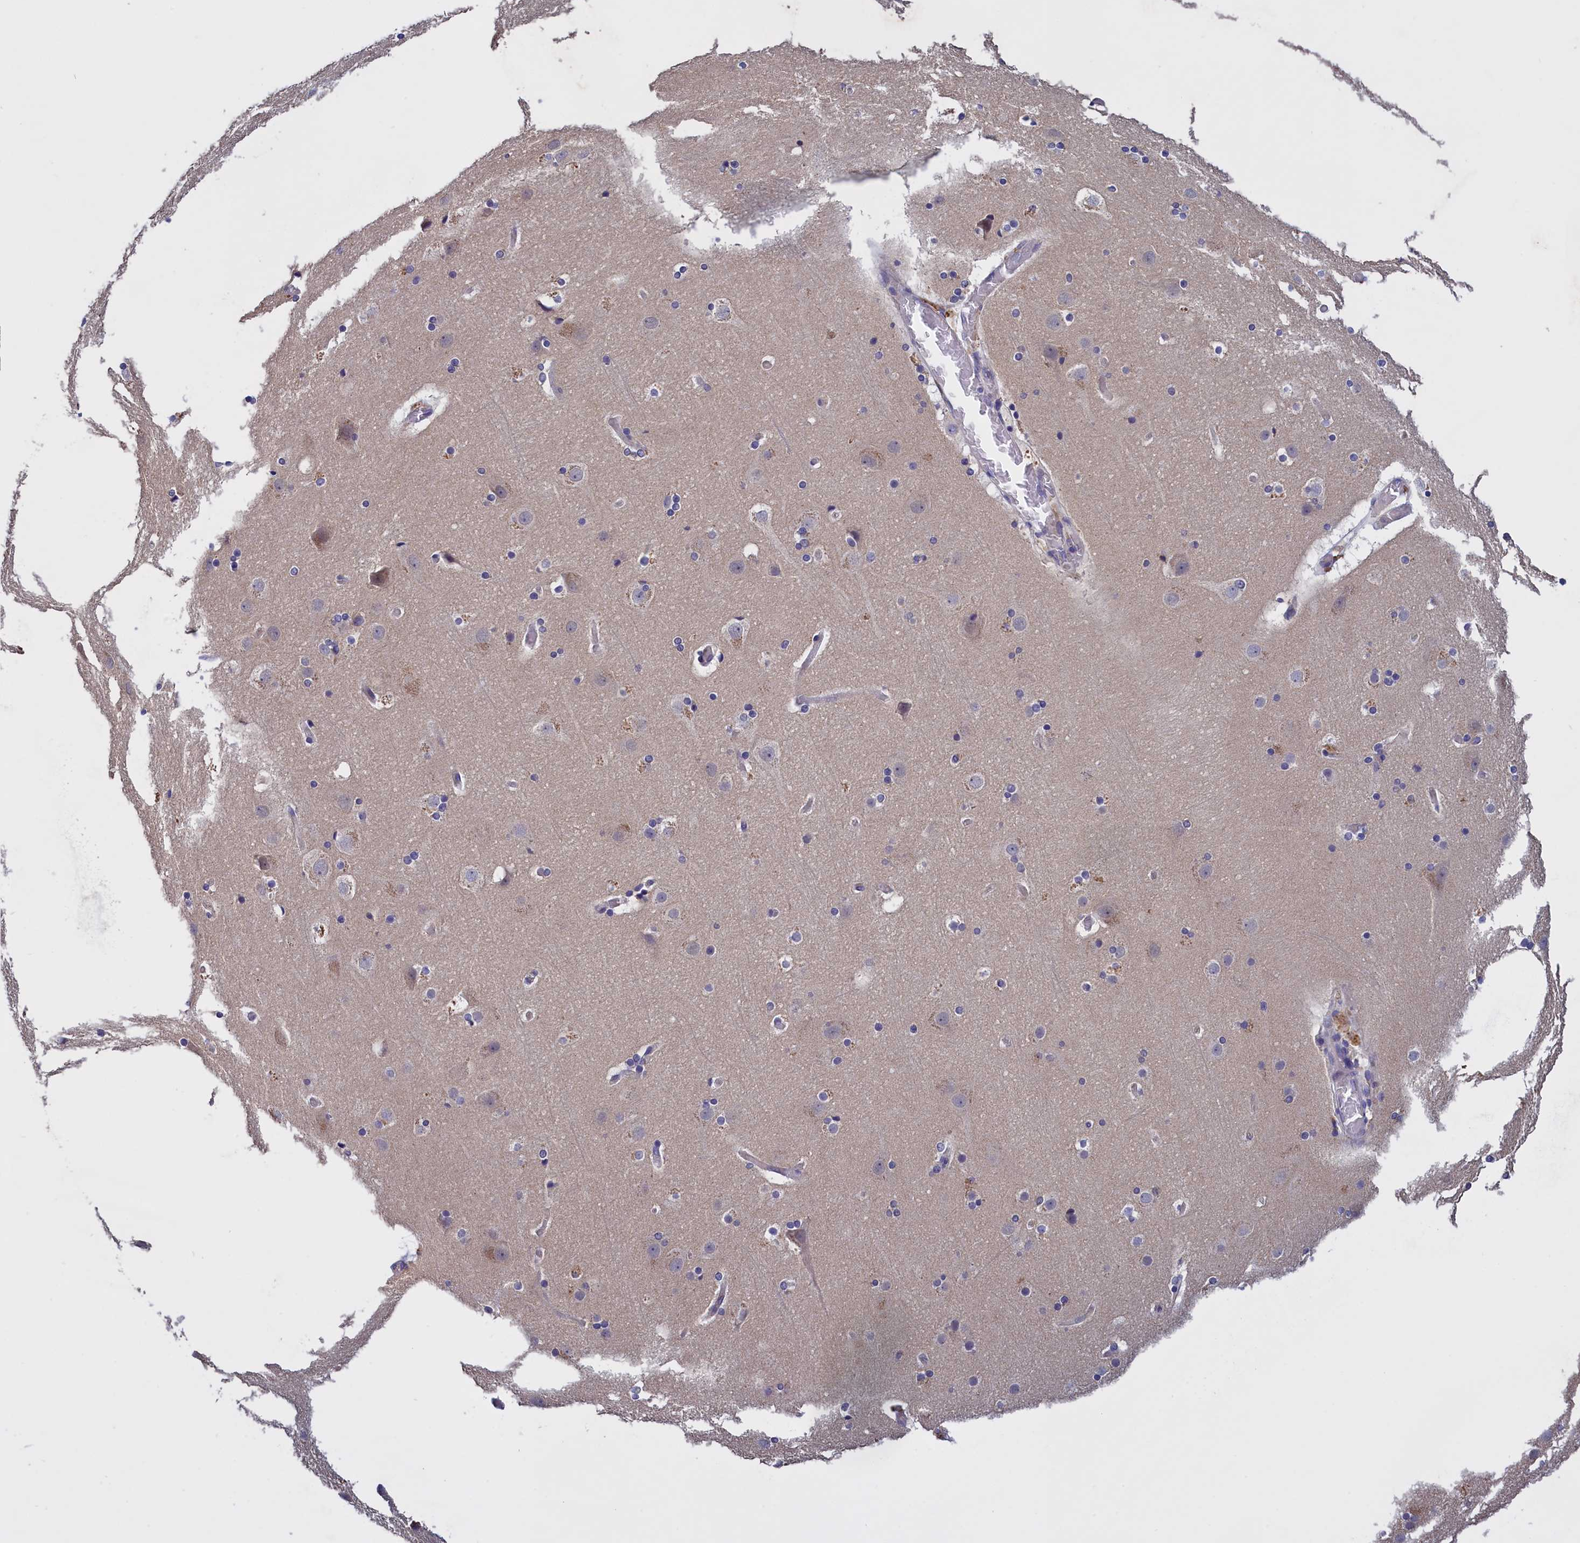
{"staining": {"intensity": "negative", "quantity": "none", "location": "none"}, "tissue": "cerebral cortex", "cell_type": "Endothelial cells", "image_type": "normal", "snomed": [{"axis": "morphology", "description": "Normal tissue, NOS"}, {"axis": "topography", "description": "Cerebral cortex"}], "caption": "Endothelial cells show no significant protein positivity in normal cerebral cortex. (Brightfield microscopy of DAB IHC at high magnification).", "gene": "COL19A1", "patient": {"sex": "male", "age": 57}}